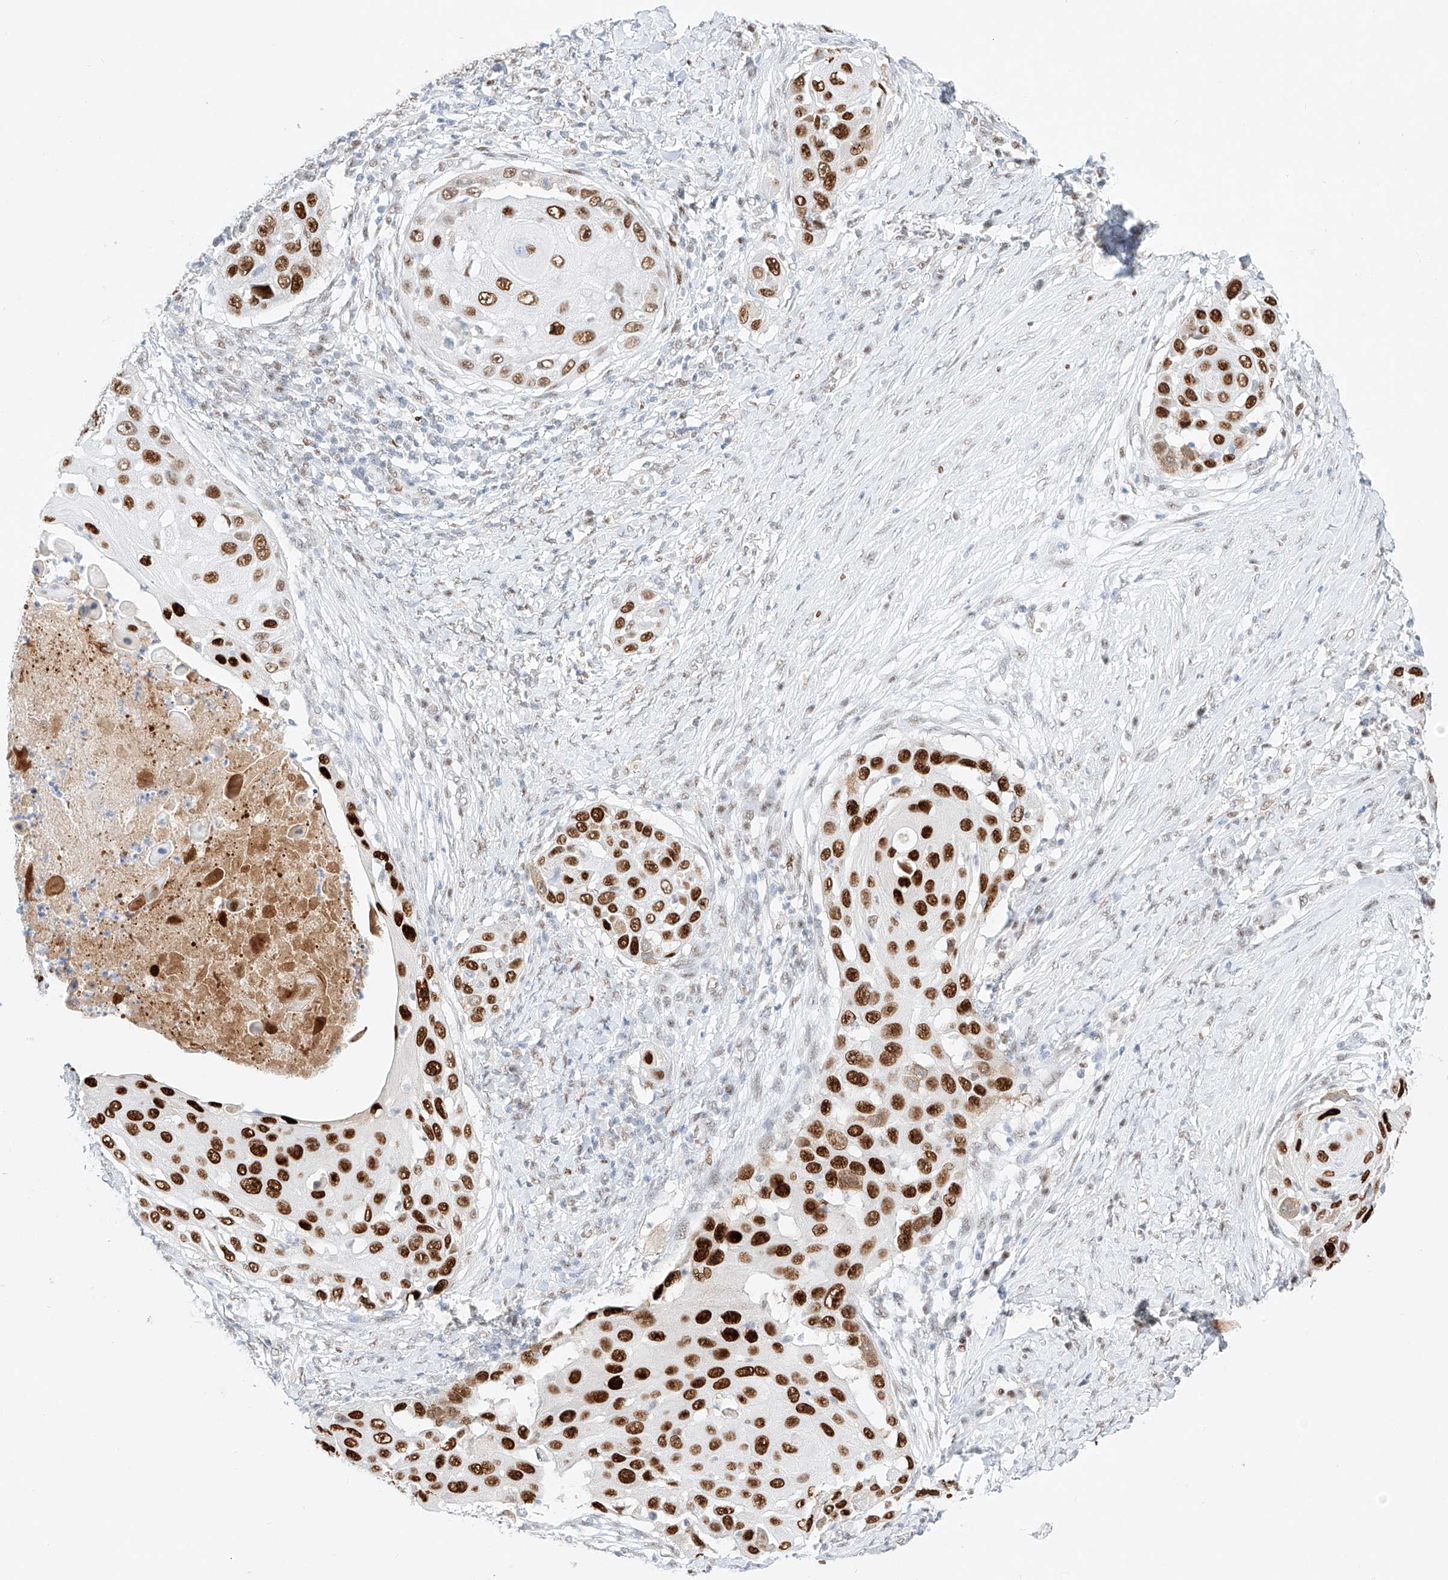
{"staining": {"intensity": "strong", "quantity": ">75%", "location": "nuclear"}, "tissue": "skin cancer", "cell_type": "Tumor cells", "image_type": "cancer", "snomed": [{"axis": "morphology", "description": "Squamous cell carcinoma, NOS"}, {"axis": "topography", "description": "Skin"}], "caption": "Squamous cell carcinoma (skin) stained with immunohistochemistry (IHC) shows strong nuclear staining in about >75% of tumor cells.", "gene": "APIP", "patient": {"sex": "female", "age": 44}}